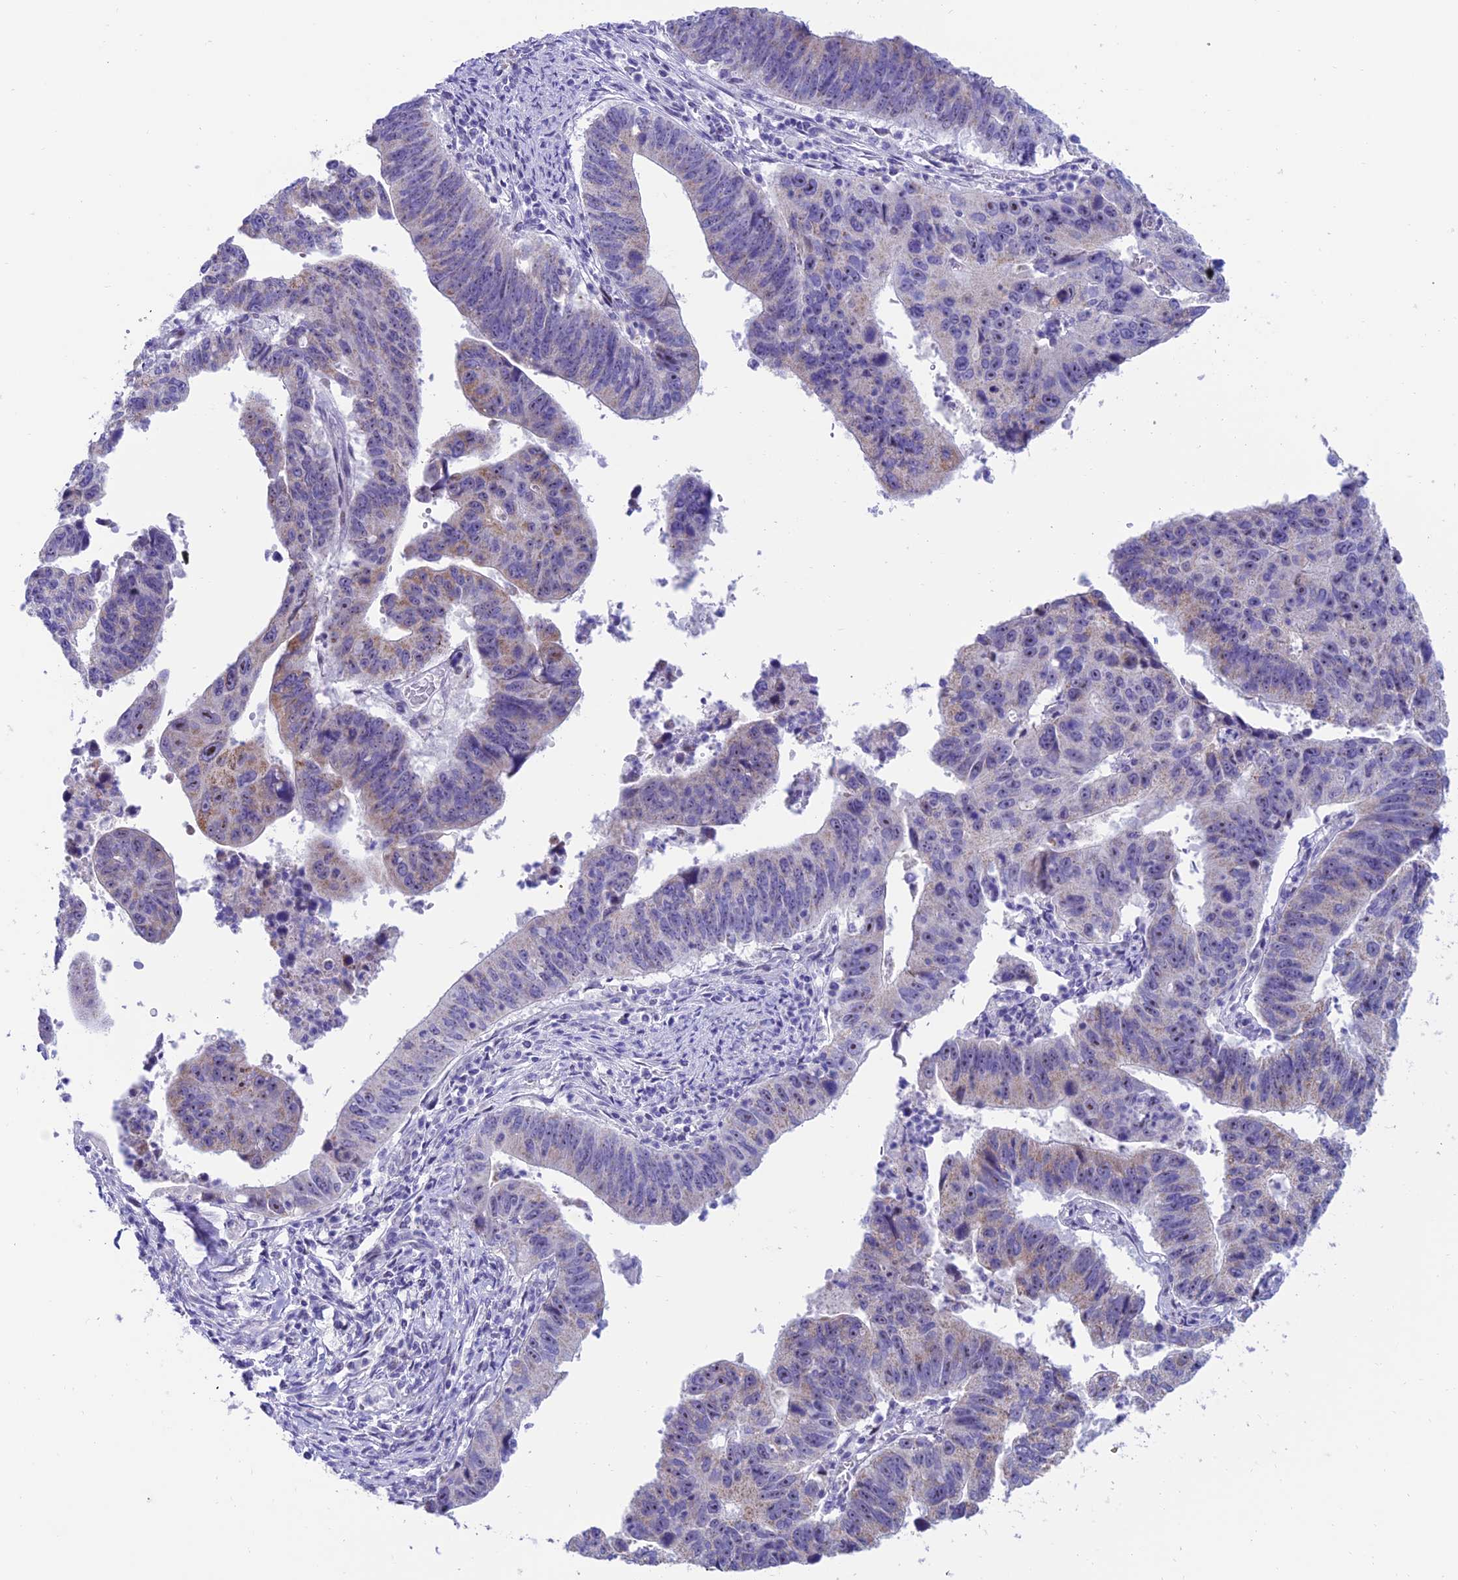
{"staining": {"intensity": "weak", "quantity": "<25%", "location": "cytoplasmic/membranous"}, "tissue": "stomach cancer", "cell_type": "Tumor cells", "image_type": "cancer", "snomed": [{"axis": "morphology", "description": "Adenocarcinoma, NOS"}, {"axis": "topography", "description": "Stomach"}], "caption": "Protein analysis of adenocarcinoma (stomach) reveals no significant expression in tumor cells.", "gene": "SLC10A1", "patient": {"sex": "male", "age": 59}}